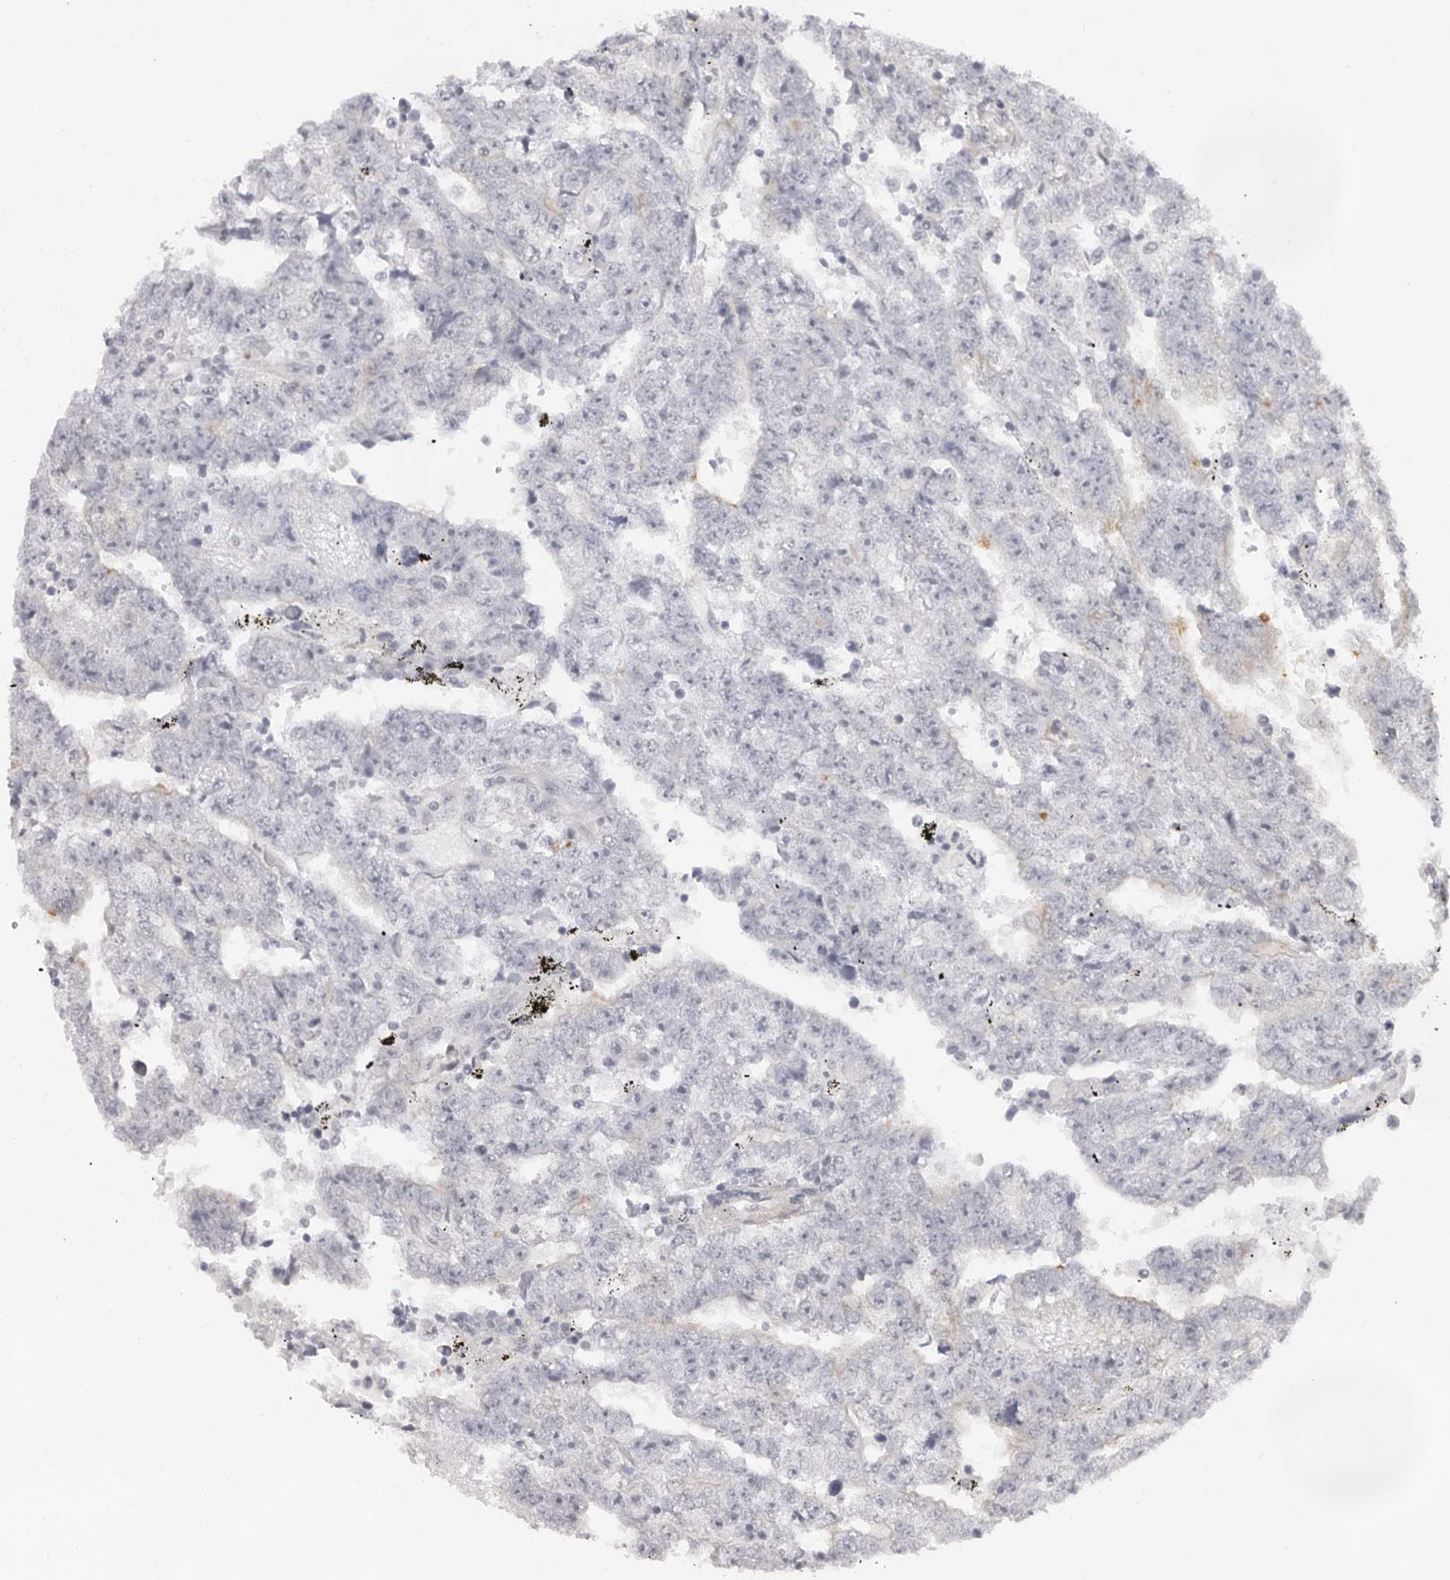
{"staining": {"intensity": "negative", "quantity": "none", "location": "none"}, "tissue": "testis cancer", "cell_type": "Tumor cells", "image_type": "cancer", "snomed": [{"axis": "morphology", "description": "Carcinoma, Embryonal, NOS"}, {"axis": "topography", "description": "Testis"}], "caption": "Testis cancer (embryonal carcinoma) was stained to show a protein in brown. There is no significant expression in tumor cells.", "gene": "SRGAP2", "patient": {"sex": "male", "age": 25}}